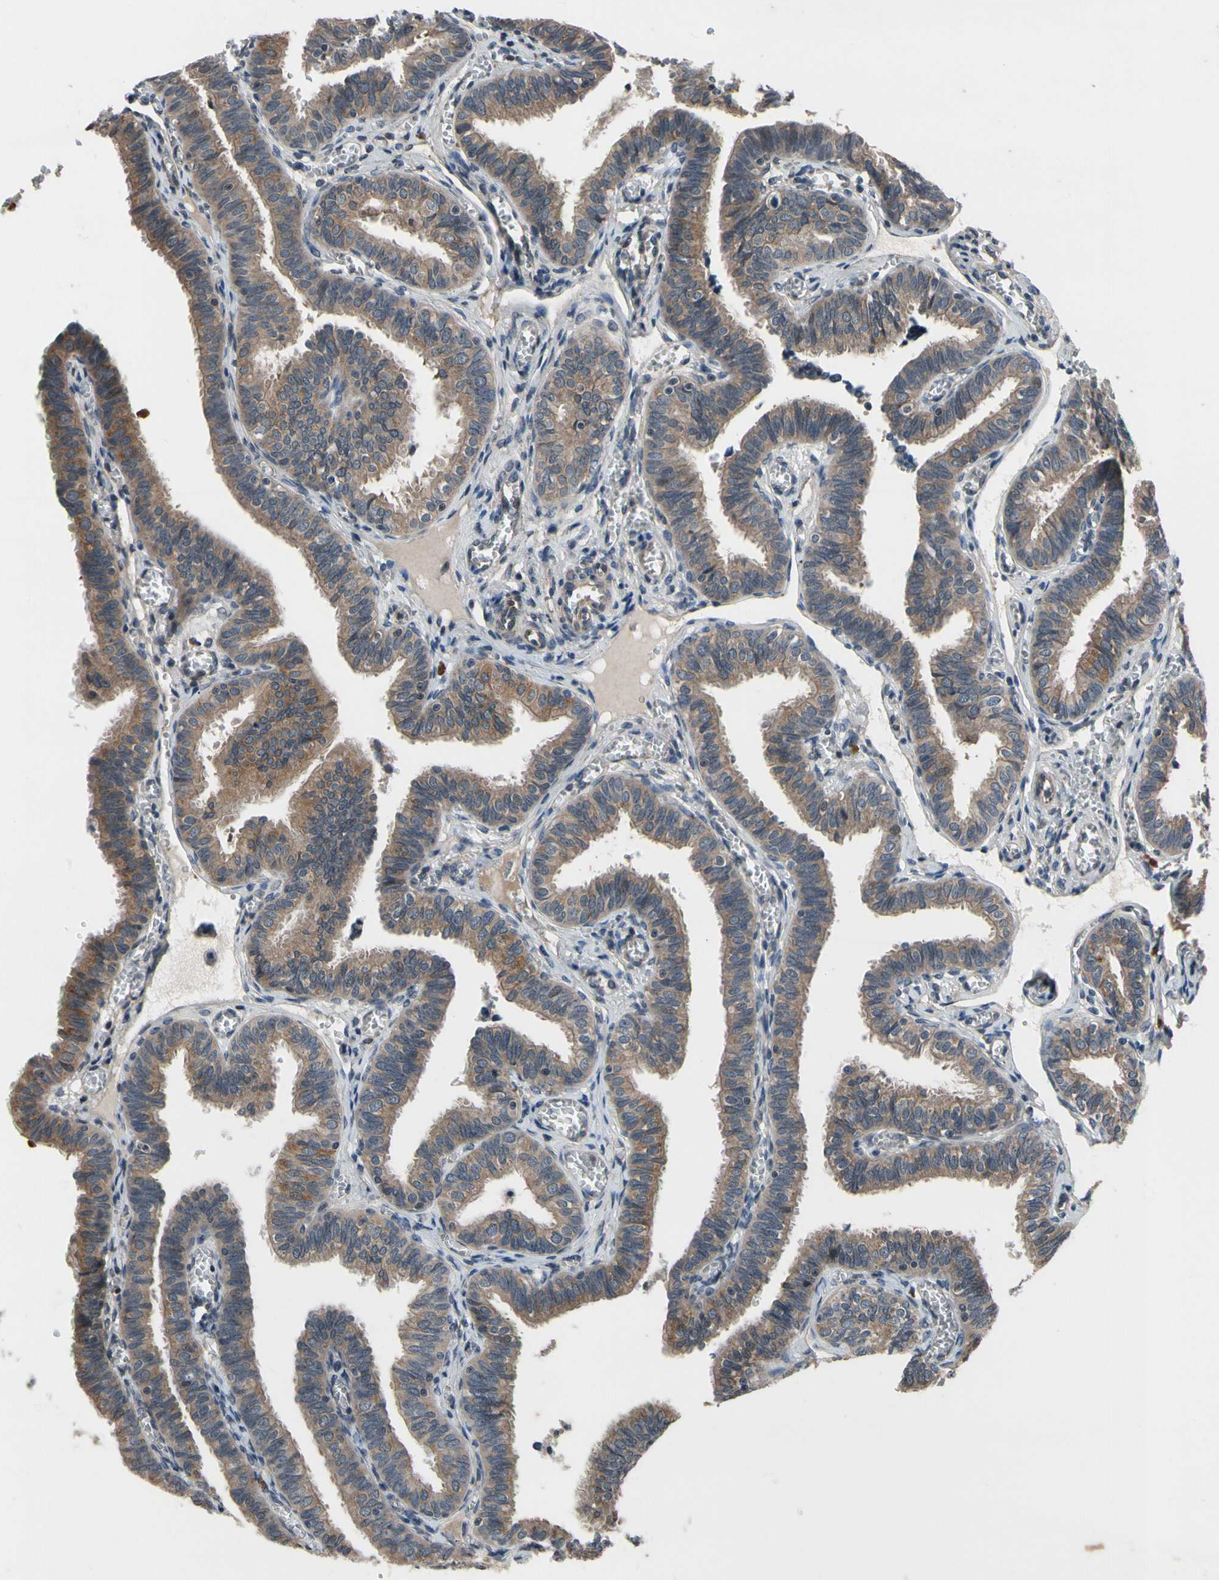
{"staining": {"intensity": "moderate", "quantity": ">75%", "location": "cytoplasmic/membranous"}, "tissue": "fallopian tube", "cell_type": "Glandular cells", "image_type": "normal", "snomed": [{"axis": "morphology", "description": "Normal tissue, NOS"}, {"axis": "topography", "description": "Fallopian tube"}], "caption": "Fallopian tube was stained to show a protein in brown. There is medium levels of moderate cytoplasmic/membranous expression in about >75% of glandular cells. (Stains: DAB (3,3'-diaminobenzidine) in brown, nuclei in blue, Microscopy: brightfield microscopy at high magnification).", "gene": "MBTPS2", "patient": {"sex": "female", "age": 46}}